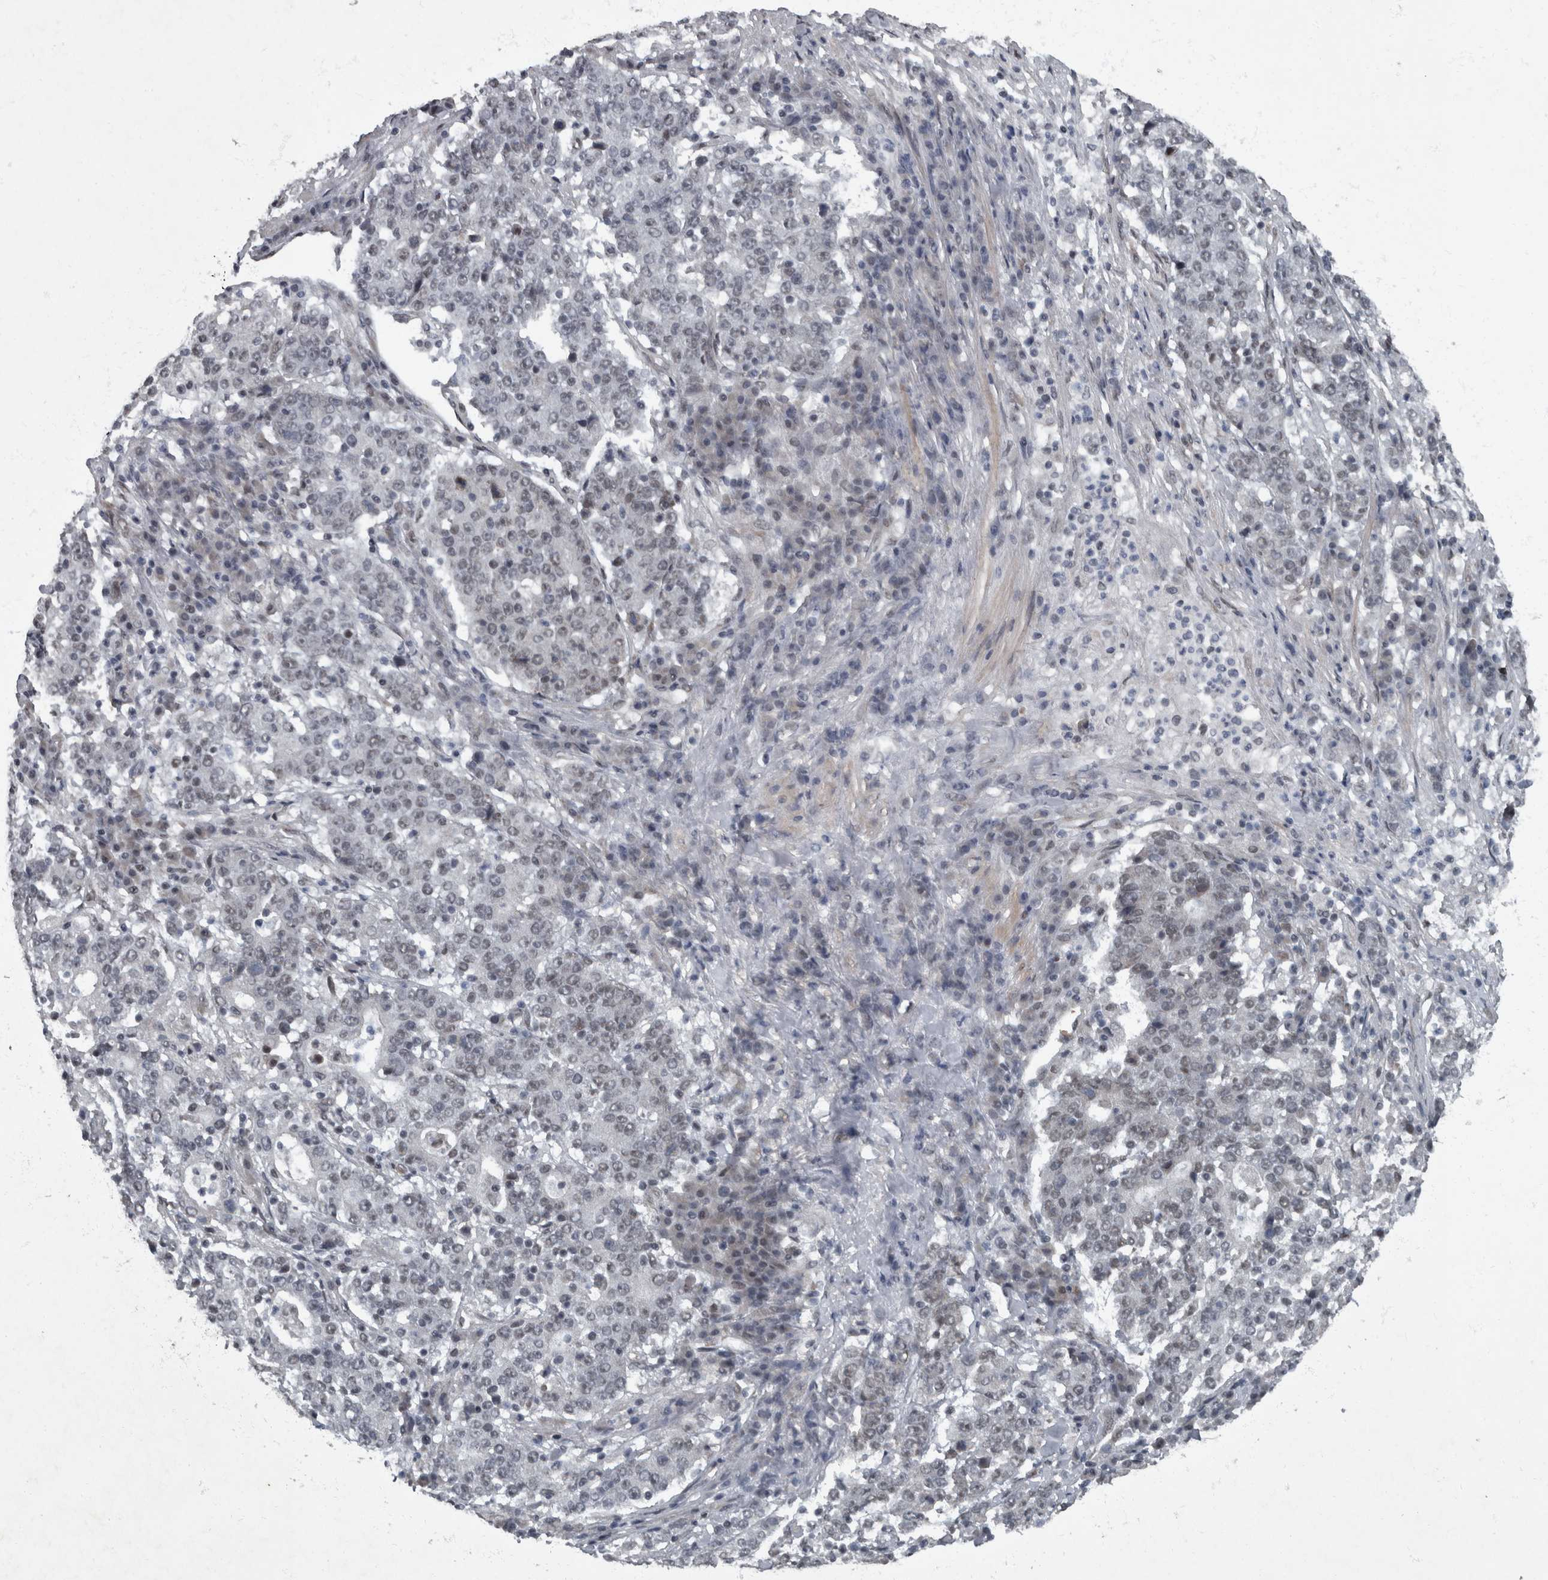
{"staining": {"intensity": "weak", "quantity": "25%-75%", "location": "nuclear"}, "tissue": "stomach cancer", "cell_type": "Tumor cells", "image_type": "cancer", "snomed": [{"axis": "morphology", "description": "Adenocarcinoma, NOS"}, {"axis": "topography", "description": "Stomach"}], "caption": "Stomach adenocarcinoma stained for a protein (brown) shows weak nuclear positive expression in about 25%-75% of tumor cells.", "gene": "WDR33", "patient": {"sex": "male", "age": 59}}